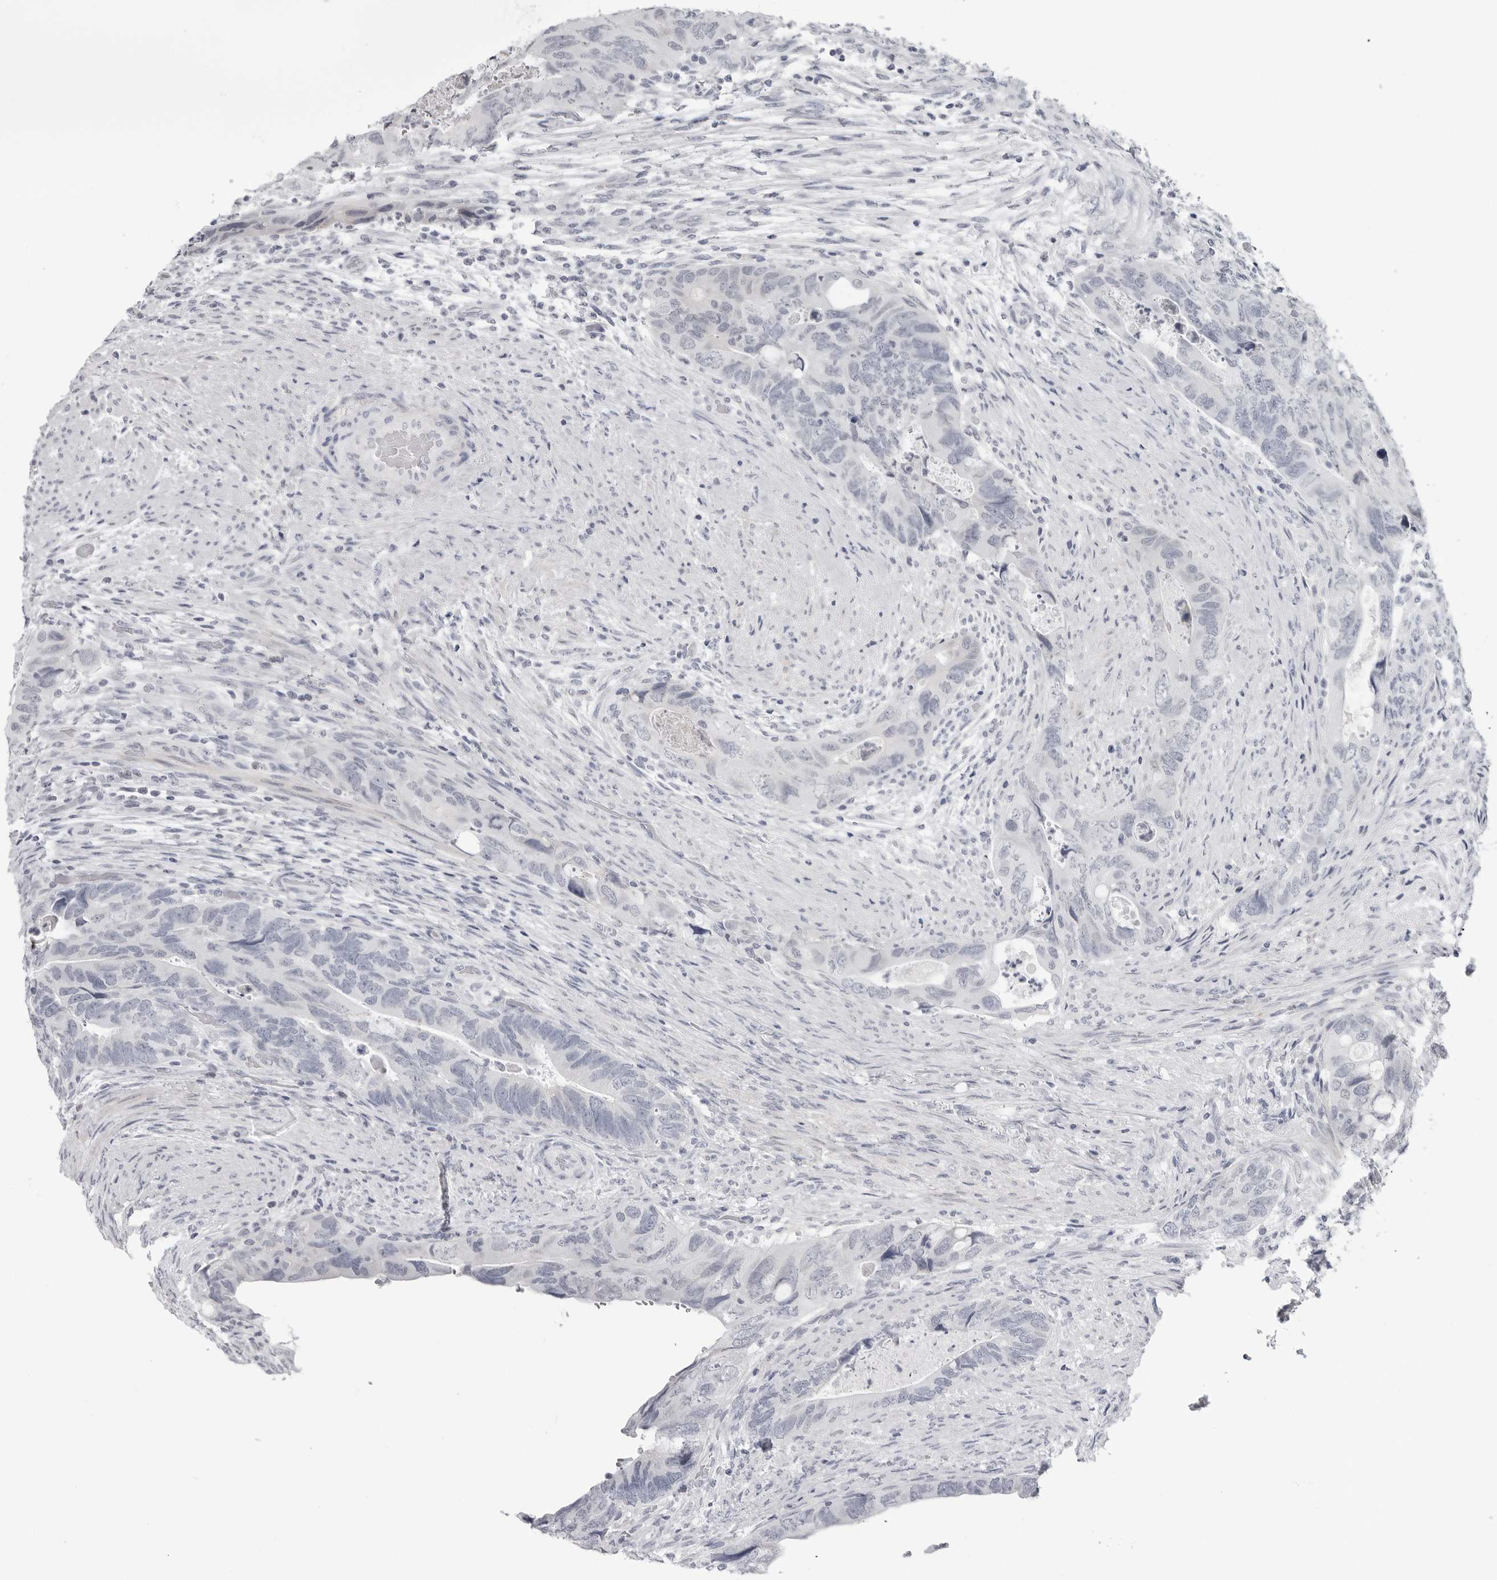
{"staining": {"intensity": "negative", "quantity": "none", "location": "none"}, "tissue": "colorectal cancer", "cell_type": "Tumor cells", "image_type": "cancer", "snomed": [{"axis": "morphology", "description": "Adenocarcinoma, NOS"}, {"axis": "topography", "description": "Rectum"}], "caption": "There is no significant staining in tumor cells of colorectal cancer. (DAB (3,3'-diaminobenzidine) immunohistochemistry, high magnification).", "gene": "PGA3", "patient": {"sex": "male", "age": 63}}